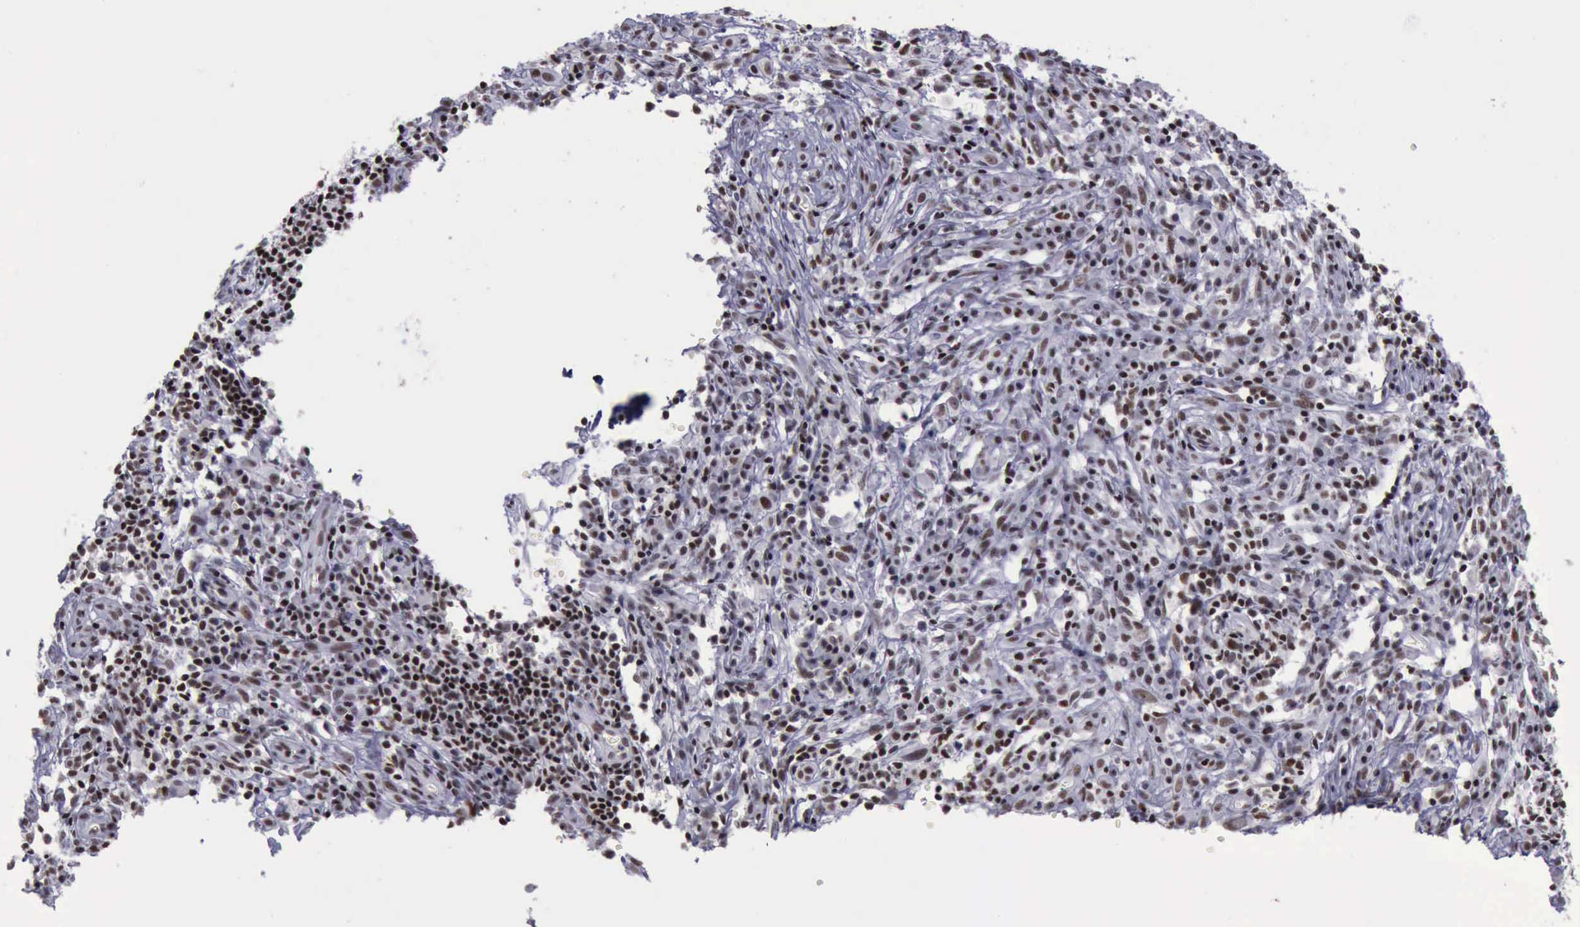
{"staining": {"intensity": "moderate", "quantity": ">75%", "location": "nuclear"}, "tissue": "melanoma", "cell_type": "Tumor cells", "image_type": "cancer", "snomed": [{"axis": "morphology", "description": "Malignant melanoma, NOS"}, {"axis": "topography", "description": "Skin"}], "caption": "Tumor cells reveal medium levels of moderate nuclear expression in about >75% of cells in malignant melanoma. Immunohistochemistry stains the protein in brown and the nuclei are stained blue.", "gene": "YY1", "patient": {"sex": "female", "age": 52}}